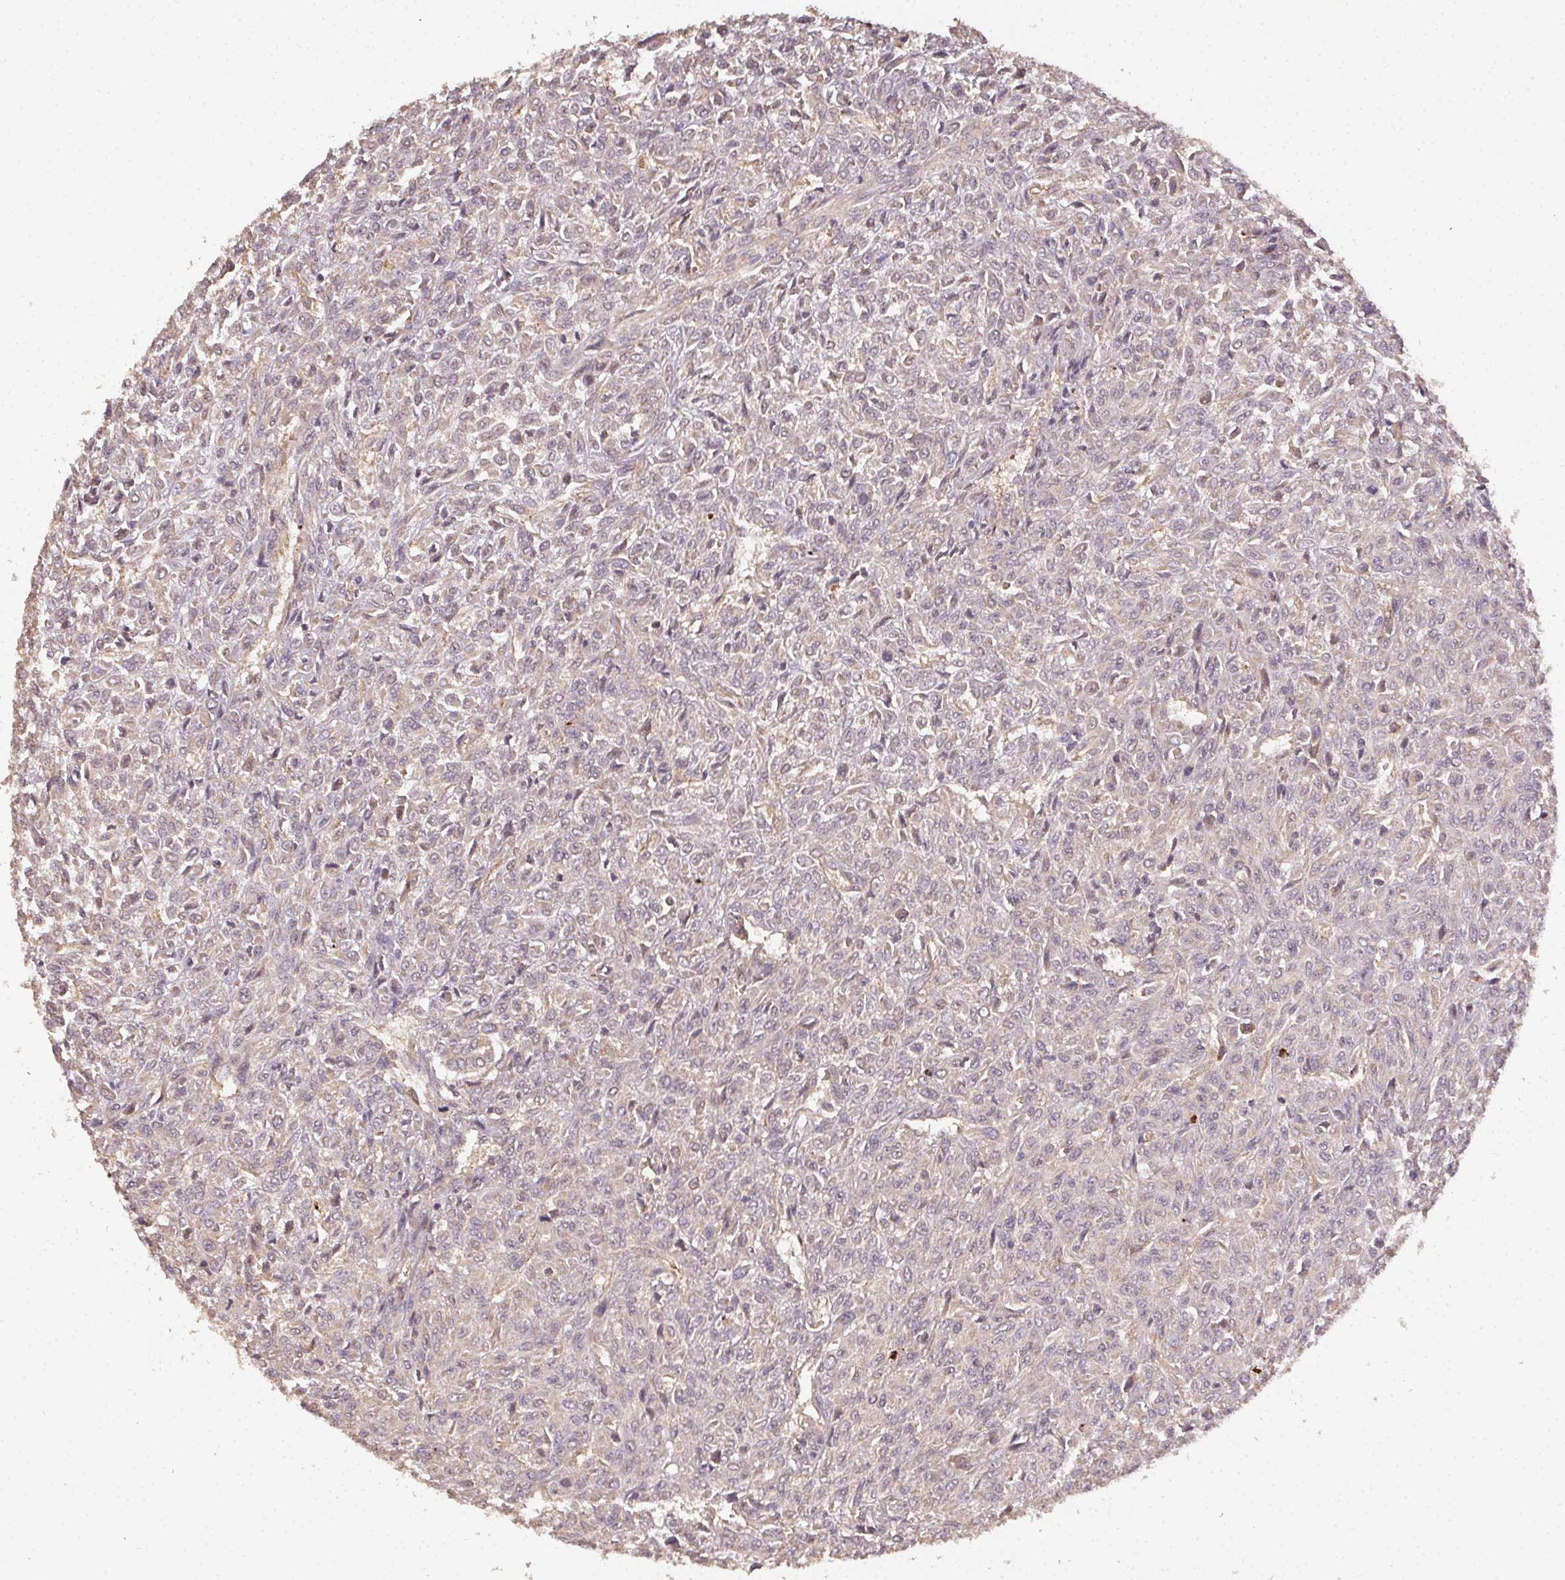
{"staining": {"intensity": "negative", "quantity": "none", "location": "none"}, "tissue": "renal cancer", "cell_type": "Tumor cells", "image_type": "cancer", "snomed": [{"axis": "morphology", "description": "Adenocarcinoma, NOS"}, {"axis": "topography", "description": "Kidney"}], "caption": "Renal cancer (adenocarcinoma) stained for a protein using immunohistochemistry displays no expression tumor cells.", "gene": "RALA", "patient": {"sex": "male", "age": 58}}